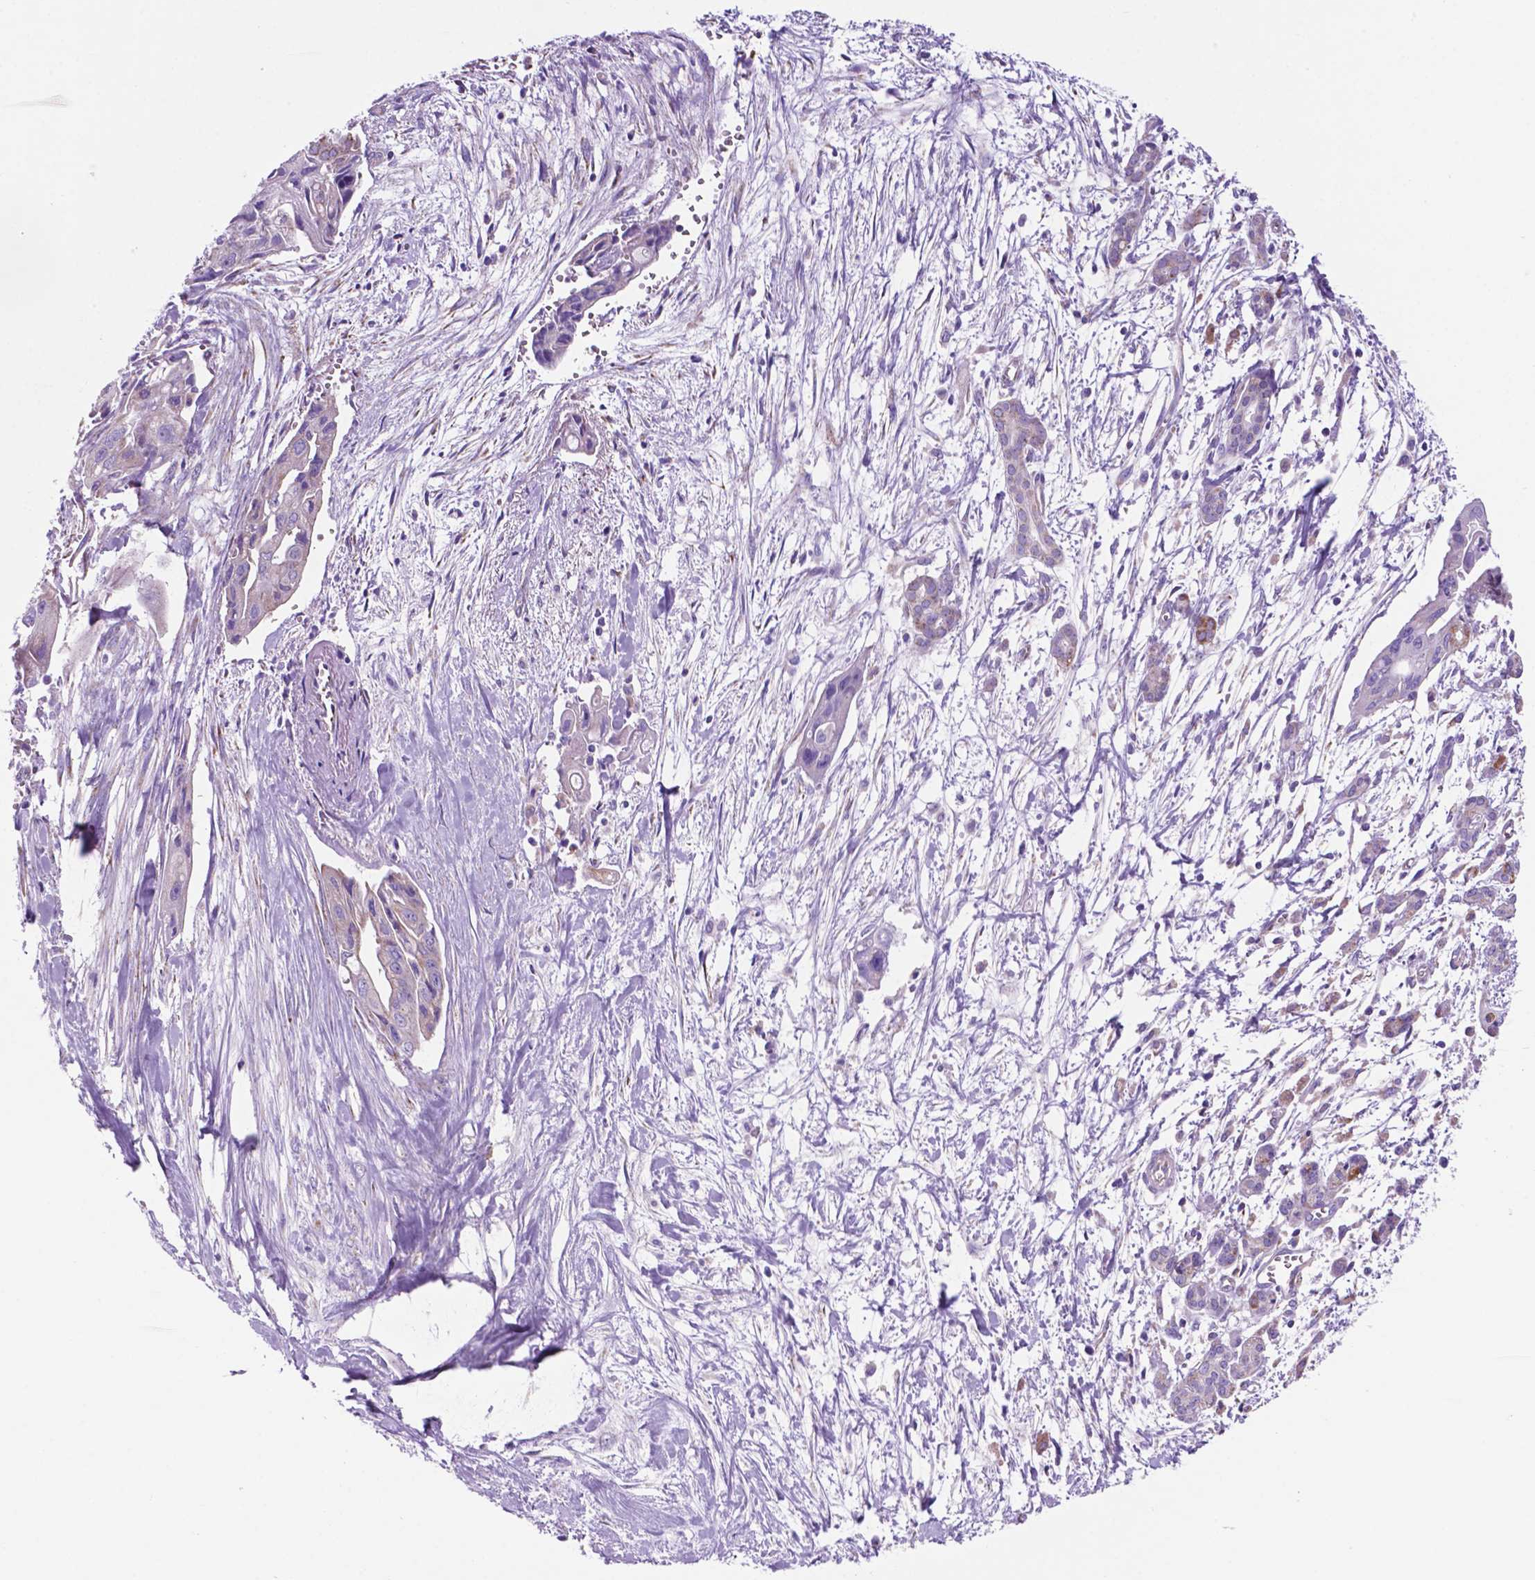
{"staining": {"intensity": "negative", "quantity": "none", "location": "none"}, "tissue": "pancreatic cancer", "cell_type": "Tumor cells", "image_type": "cancer", "snomed": [{"axis": "morphology", "description": "Adenocarcinoma, NOS"}, {"axis": "topography", "description": "Pancreas"}], "caption": "Immunohistochemical staining of human pancreatic cancer (adenocarcinoma) reveals no significant expression in tumor cells.", "gene": "TMEM121B", "patient": {"sex": "male", "age": 60}}